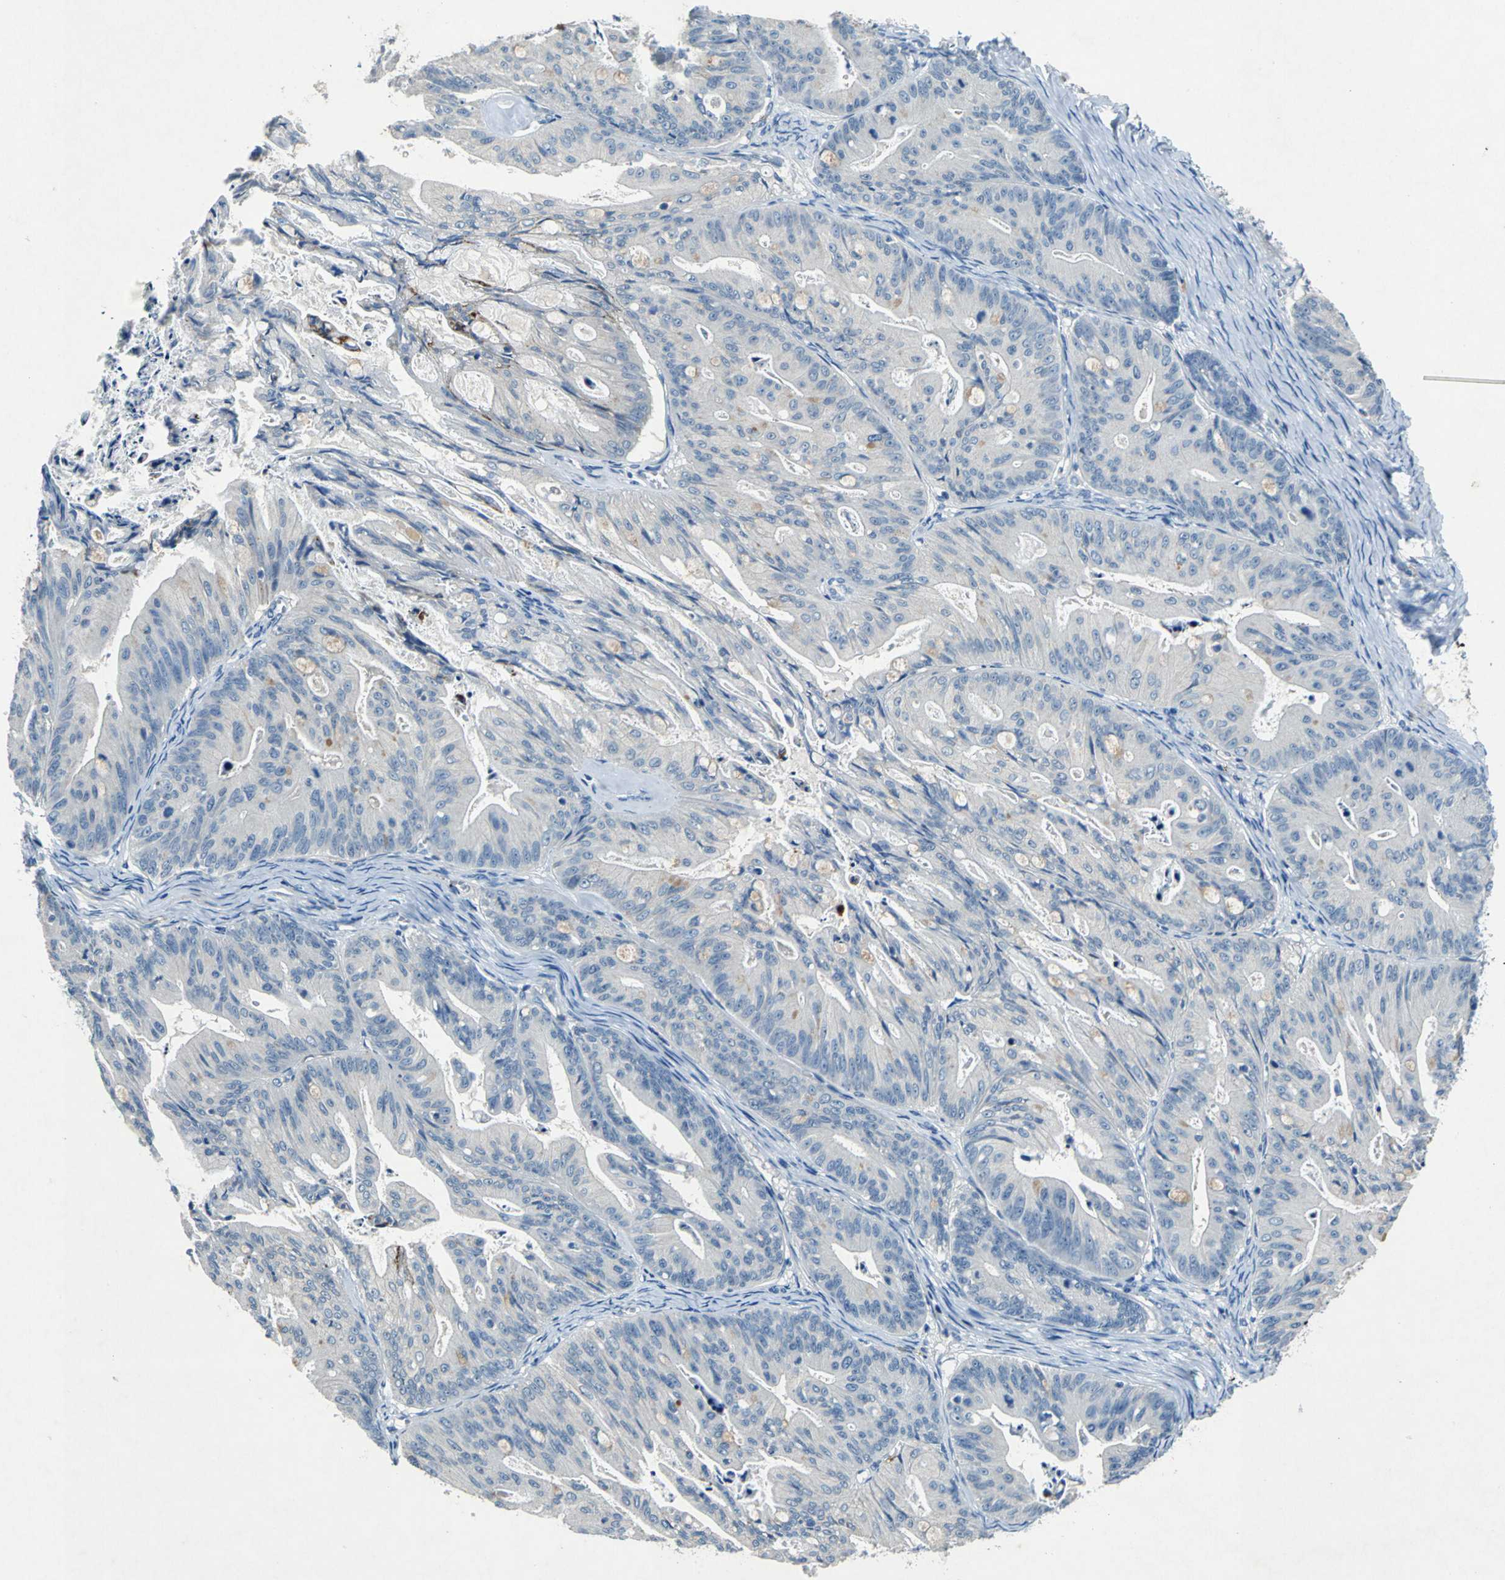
{"staining": {"intensity": "negative", "quantity": "none", "location": "none"}, "tissue": "ovarian cancer", "cell_type": "Tumor cells", "image_type": "cancer", "snomed": [{"axis": "morphology", "description": "Cystadenocarcinoma, mucinous, NOS"}, {"axis": "topography", "description": "Ovary"}], "caption": "An image of ovarian mucinous cystadenocarcinoma stained for a protein demonstrates no brown staining in tumor cells. The staining is performed using DAB brown chromogen with nuclei counter-stained in using hematoxylin.", "gene": "RPS13", "patient": {"sex": "female", "age": 36}}